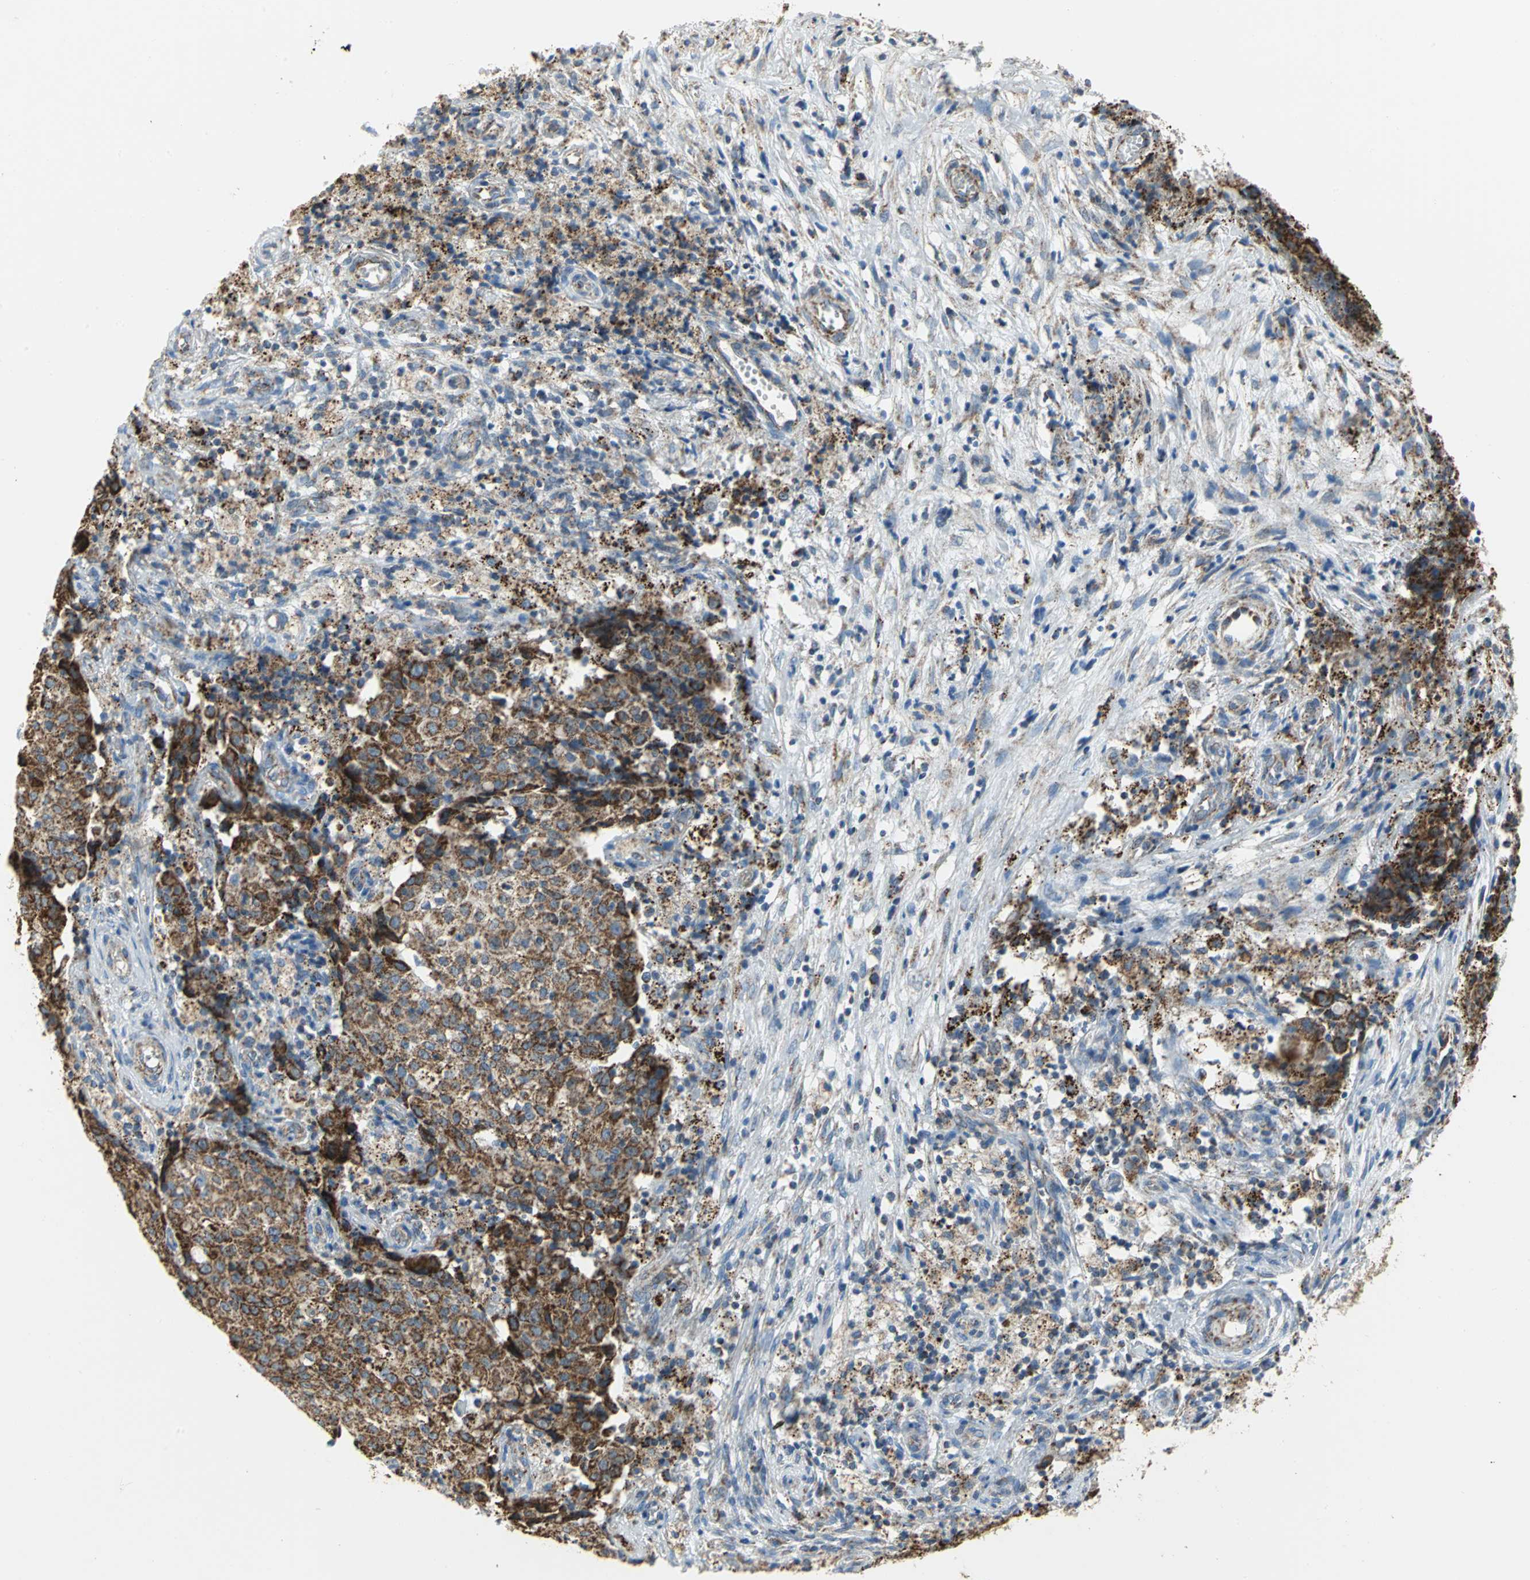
{"staining": {"intensity": "moderate", "quantity": ">75%", "location": "cytoplasmic/membranous"}, "tissue": "ovarian cancer", "cell_type": "Tumor cells", "image_type": "cancer", "snomed": [{"axis": "morphology", "description": "Carcinoma, endometroid"}, {"axis": "topography", "description": "Ovary"}], "caption": "Ovarian cancer (endometroid carcinoma) tissue shows moderate cytoplasmic/membranous positivity in approximately >75% of tumor cells", "gene": "NTRK1", "patient": {"sex": "female", "age": 42}}